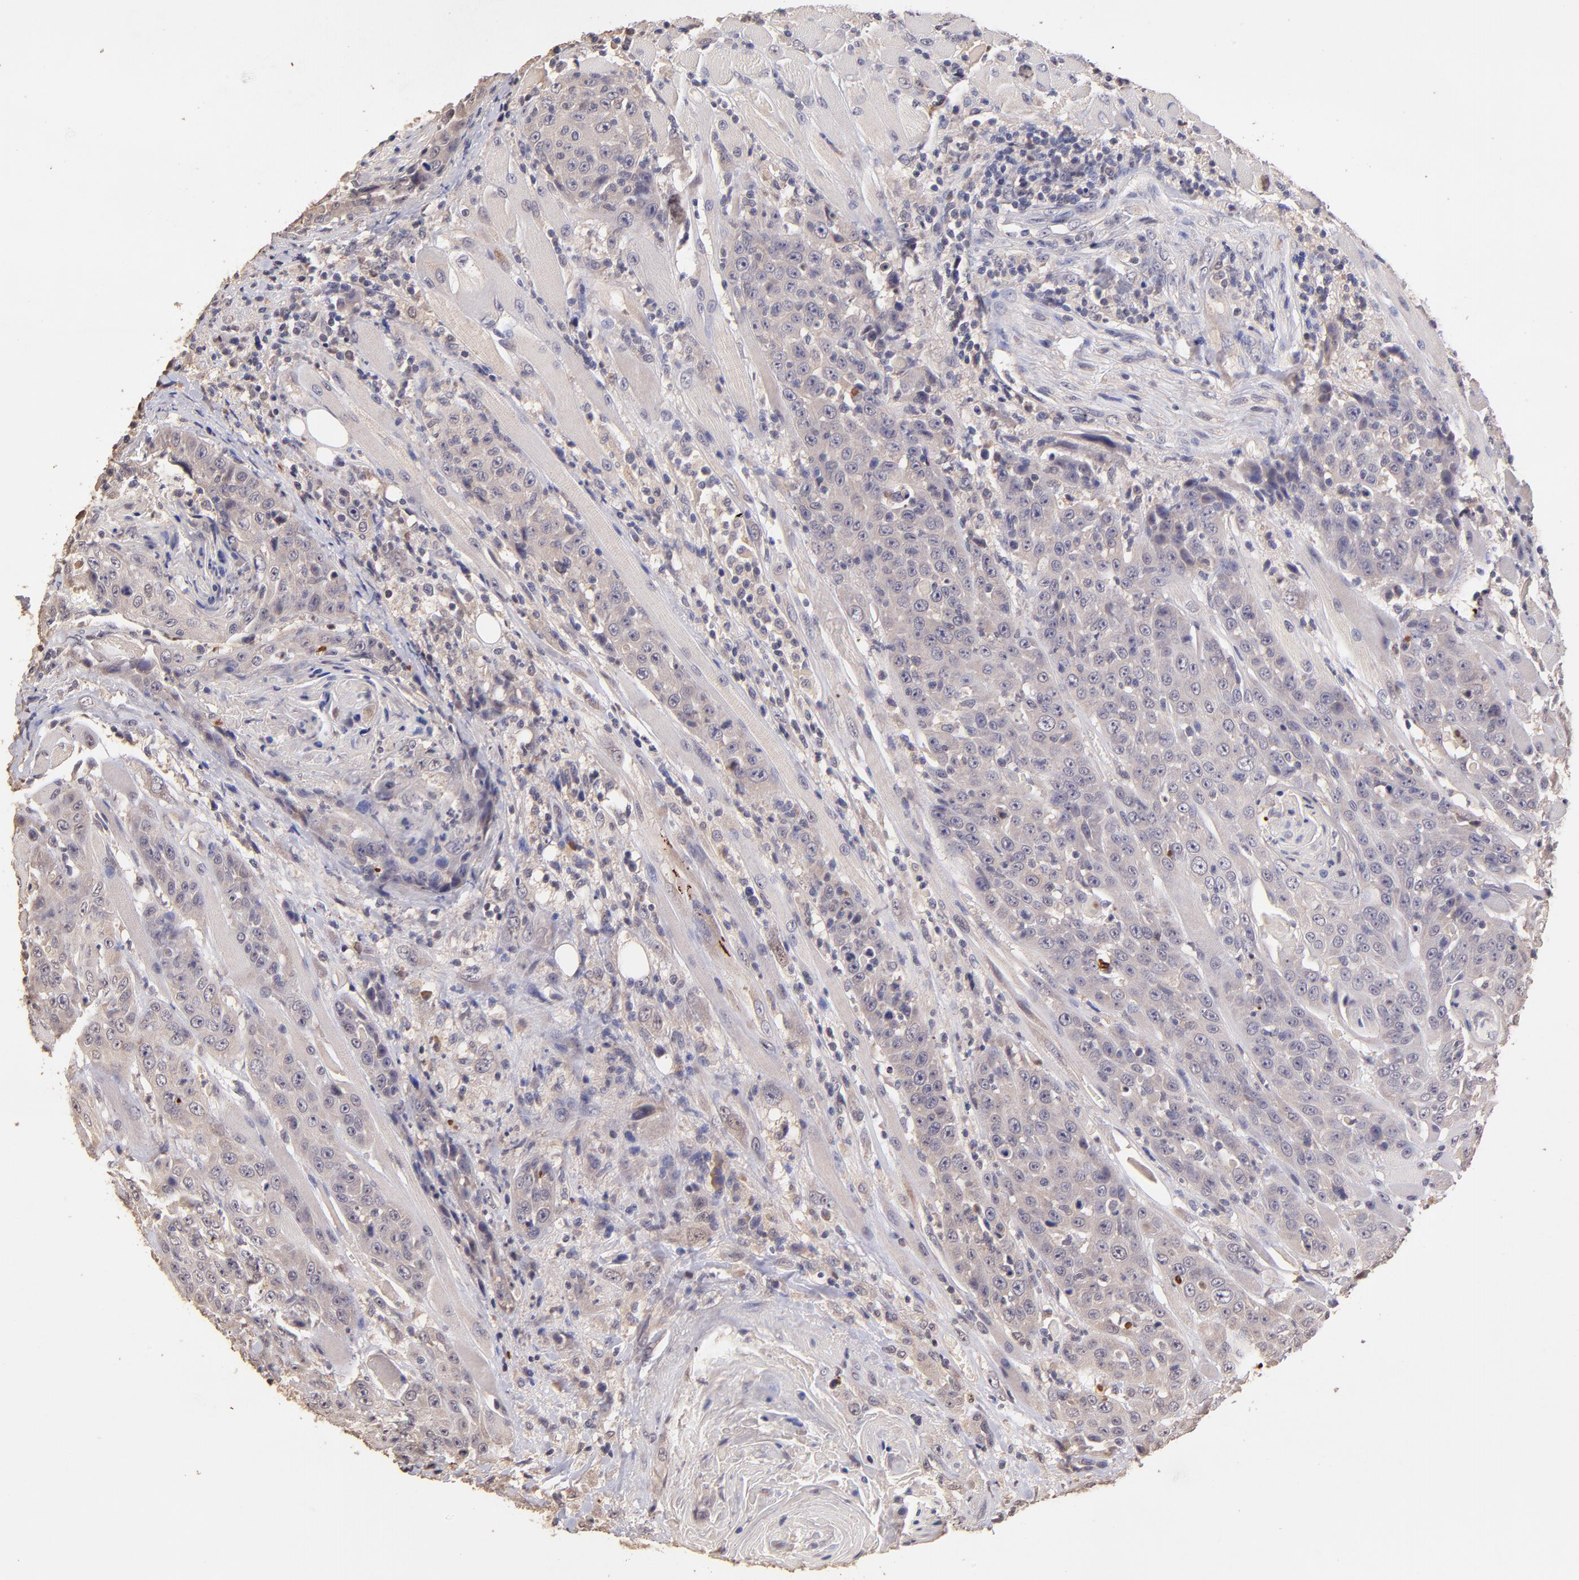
{"staining": {"intensity": "negative", "quantity": "none", "location": "none"}, "tissue": "head and neck cancer", "cell_type": "Tumor cells", "image_type": "cancer", "snomed": [{"axis": "morphology", "description": "Squamous cell carcinoma, NOS"}, {"axis": "topography", "description": "Head-Neck"}], "caption": "This is a image of immunohistochemistry staining of squamous cell carcinoma (head and neck), which shows no expression in tumor cells.", "gene": "RNASEL", "patient": {"sex": "female", "age": 84}}